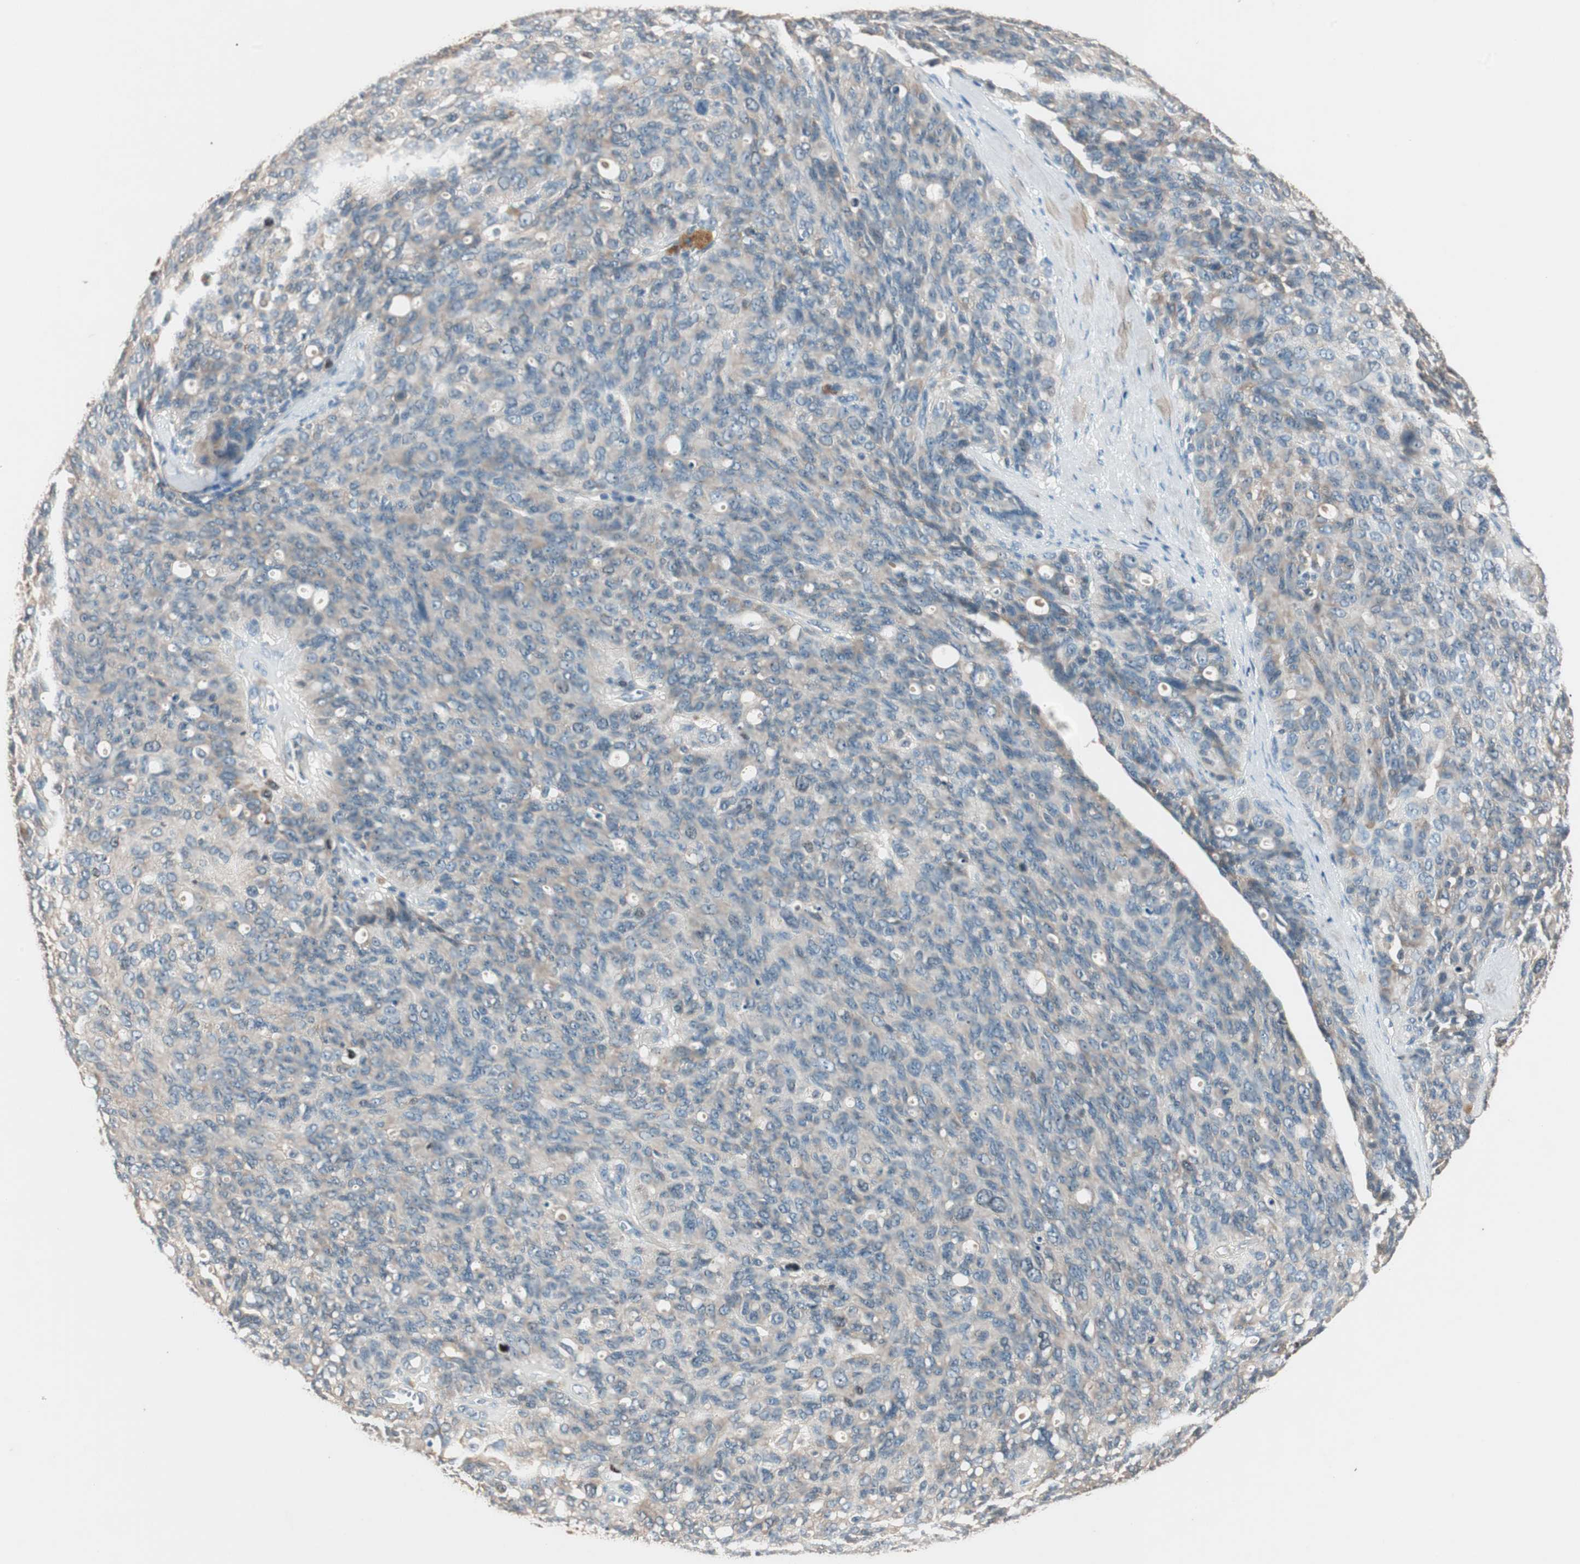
{"staining": {"intensity": "weak", "quantity": ">75%", "location": "cytoplasmic/membranous"}, "tissue": "ovarian cancer", "cell_type": "Tumor cells", "image_type": "cancer", "snomed": [{"axis": "morphology", "description": "Carcinoma, endometroid"}, {"axis": "topography", "description": "Ovary"}], "caption": "Tumor cells show low levels of weak cytoplasmic/membranous expression in about >75% of cells in ovarian cancer.", "gene": "NFRKB", "patient": {"sex": "female", "age": 60}}